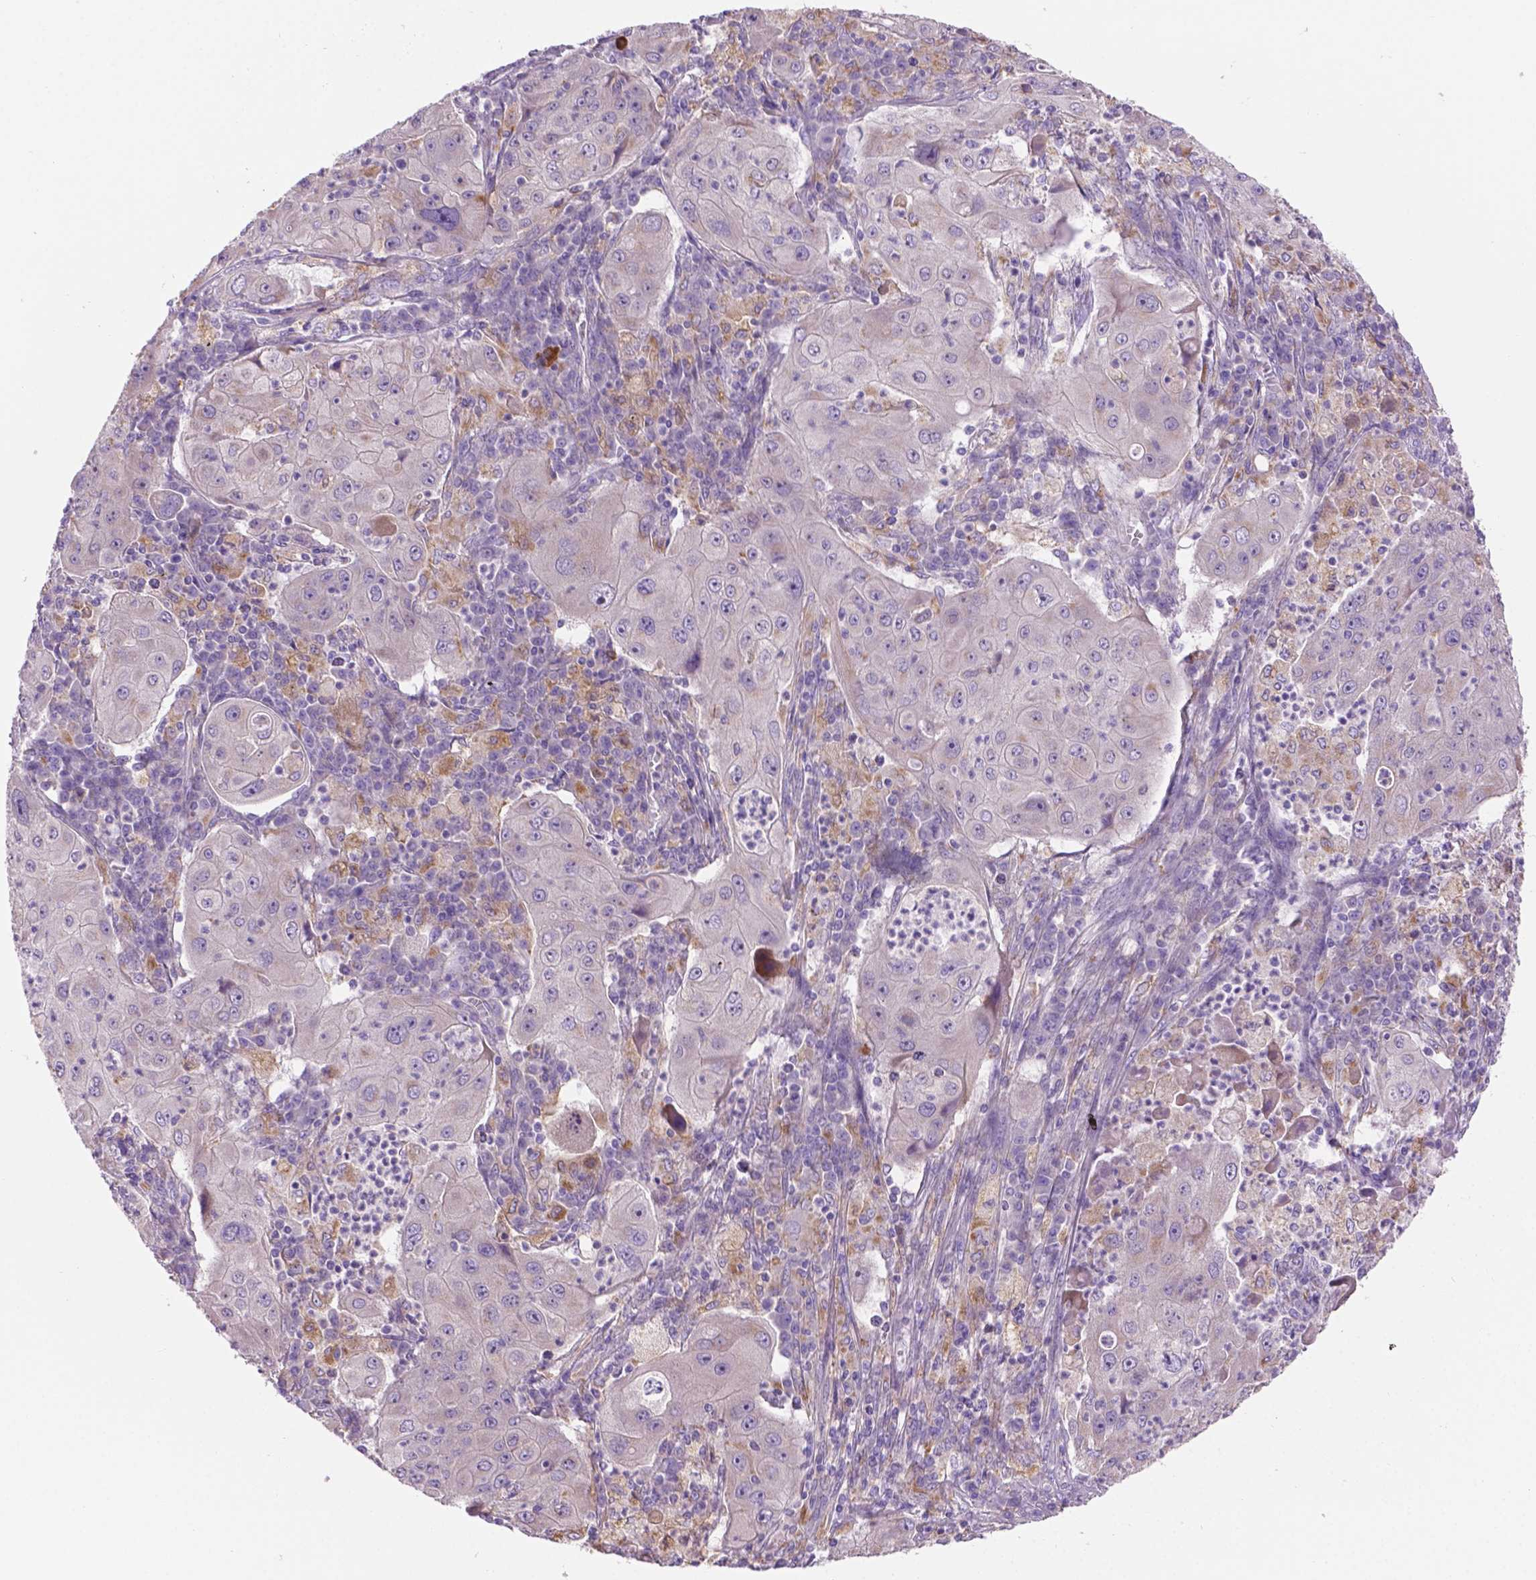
{"staining": {"intensity": "negative", "quantity": "none", "location": "none"}, "tissue": "lung cancer", "cell_type": "Tumor cells", "image_type": "cancer", "snomed": [{"axis": "morphology", "description": "Squamous cell carcinoma, NOS"}, {"axis": "topography", "description": "Lung"}], "caption": "IHC of human lung squamous cell carcinoma reveals no expression in tumor cells.", "gene": "CDH7", "patient": {"sex": "female", "age": 59}}